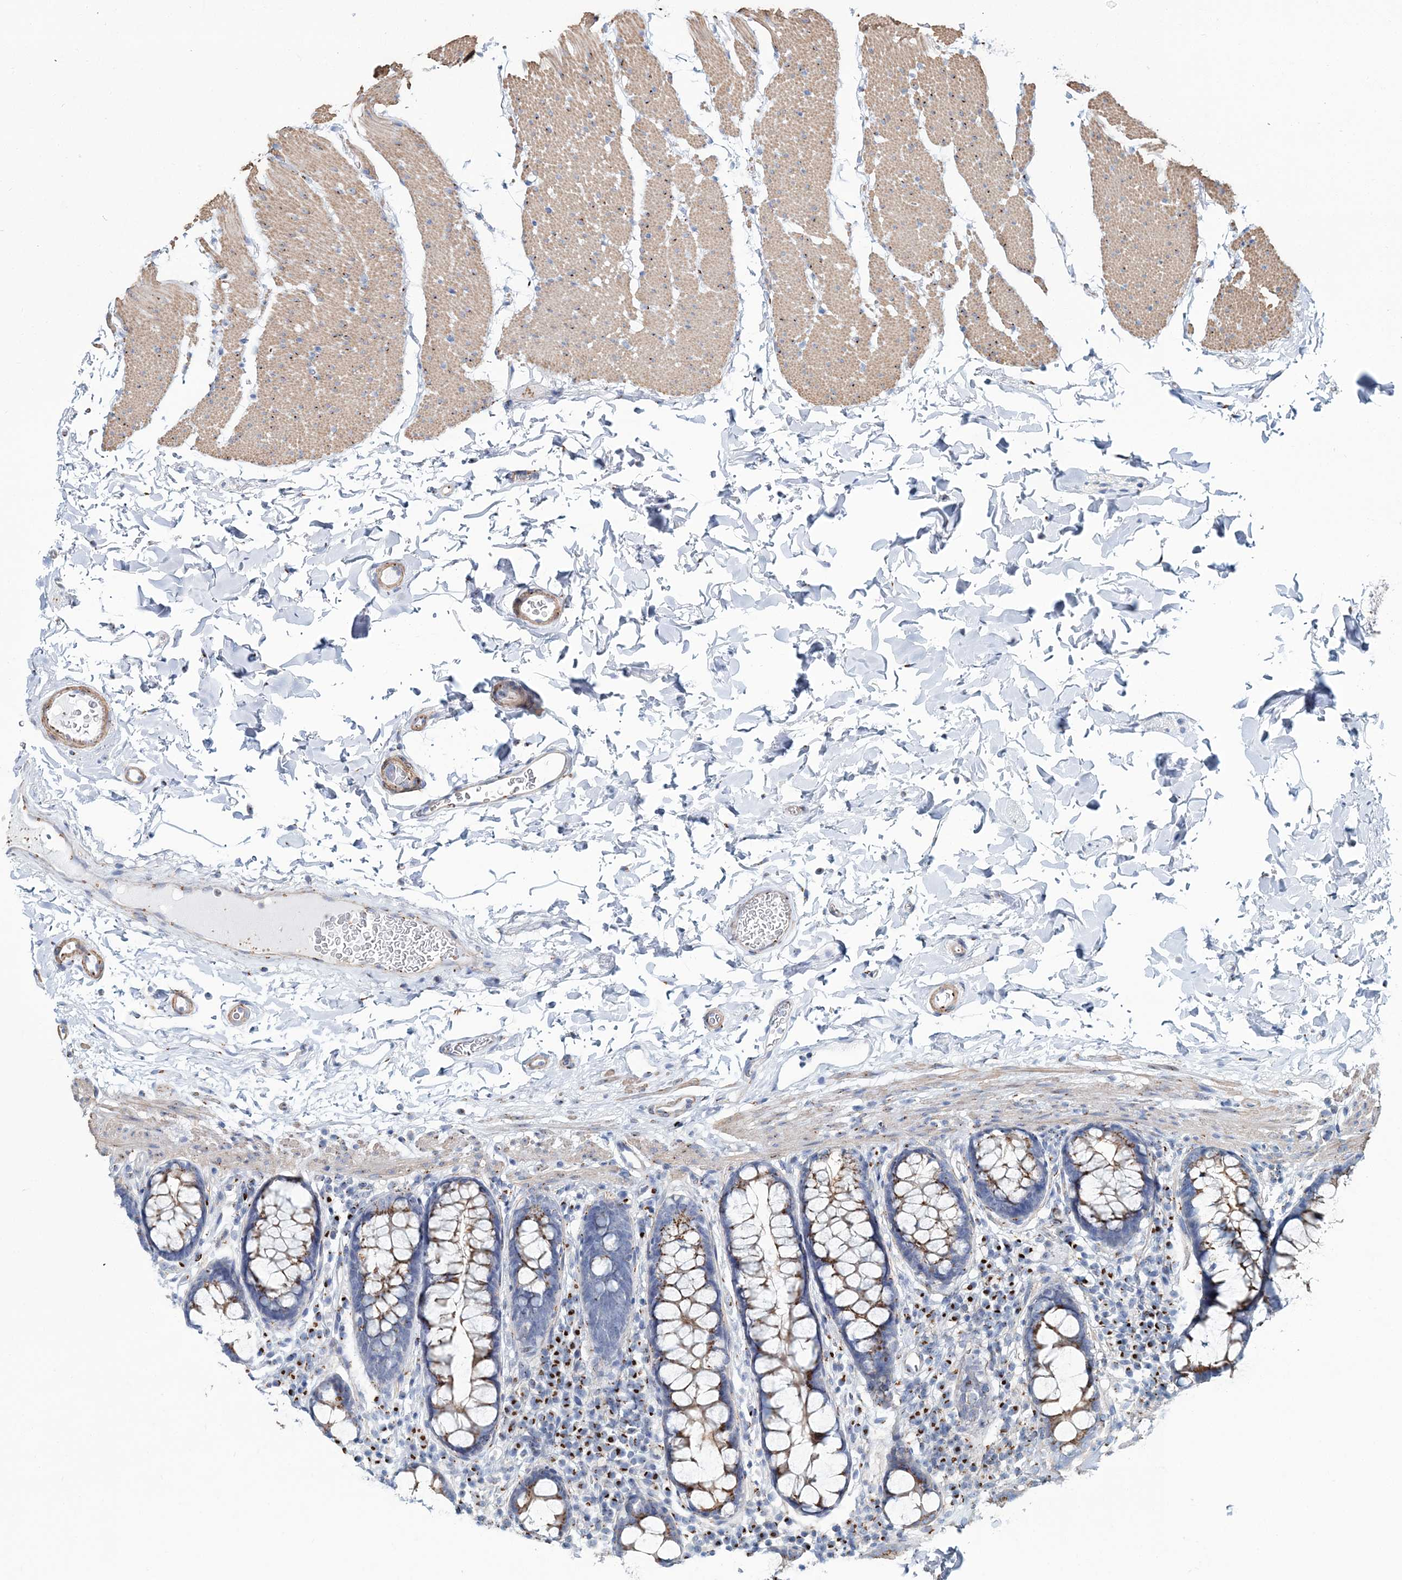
{"staining": {"intensity": "moderate", "quantity": ">75%", "location": "cytoplasmic/membranous"}, "tissue": "colon", "cell_type": "Endothelial cells", "image_type": "normal", "snomed": [{"axis": "morphology", "description": "Normal tissue, NOS"}, {"axis": "topography", "description": "Colon"}], "caption": "IHC staining of benign colon, which reveals medium levels of moderate cytoplasmic/membranous positivity in about >75% of endothelial cells indicating moderate cytoplasmic/membranous protein positivity. The staining was performed using DAB (3,3'-diaminobenzidine) (brown) for protein detection and nuclei were counterstained in hematoxylin (blue).", "gene": "MAN1A2", "patient": {"sex": "female", "age": 80}}